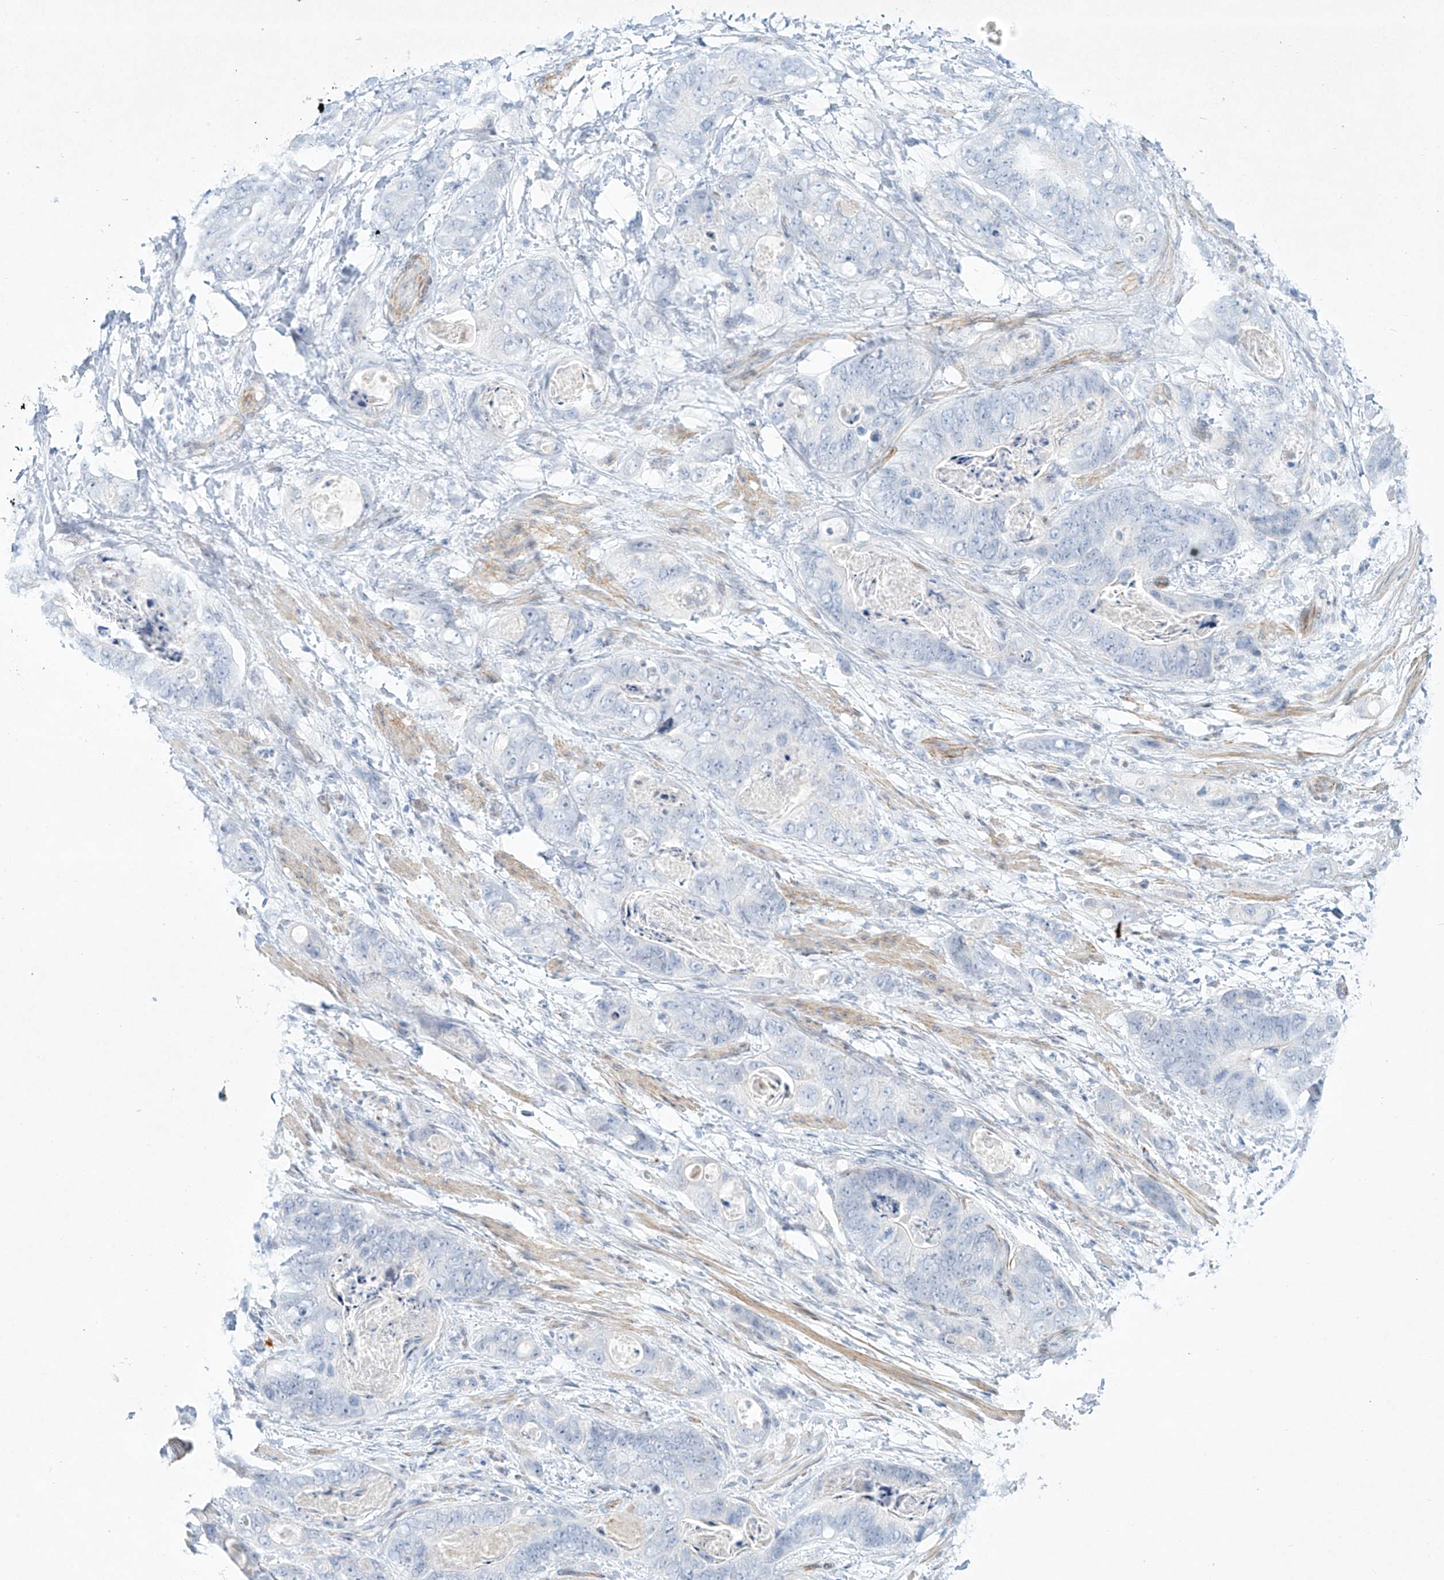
{"staining": {"intensity": "negative", "quantity": "none", "location": "none"}, "tissue": "stomach cancer", "cell_type": "Tumor cells", "image_type": "cancer", "snomed": [{"axis": "morphology", "description": "Adenocarcinoma, NOS"}, {"axis": "topography", "description": "Stomach"}], "caption": "This is an immunohistochemistry image of human stomach adenocarcinoma. There is no staining in tumor cells.", "gene": "REEP2", "patient": {"sex": "female", "age": 89}}